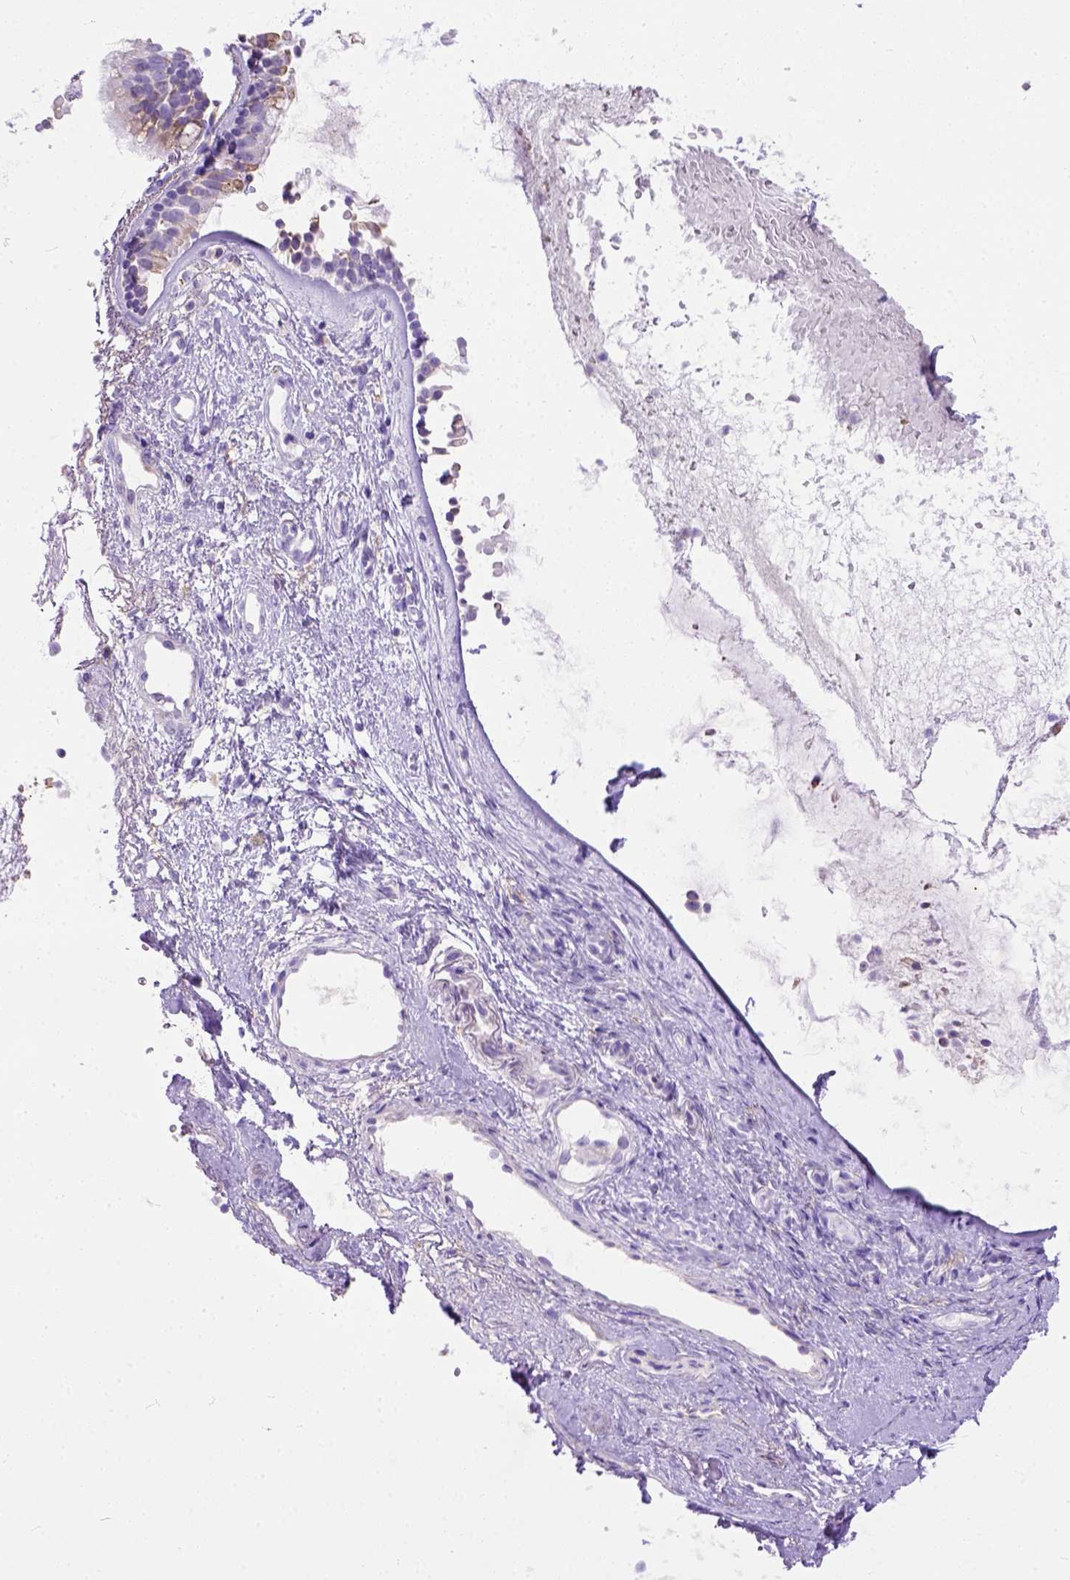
{"staining": {"intensity": "weak", "quantity": "25%-75%", "location": "cytoplasmic/membranous"}, "tissue": "nasopharynx", "cell_type": "Respiratory epithelial cells", "image_type": "normal", "snomed": [{"axis": "morphology", "description": "Normal tissue, NOS"}, {"axis": "topography", "description": "Nasopharynx"}], "caption": "An IHC photomicrograph of benign tissue is shown. Protein staining in brown shows weak cytoplasmic/membranous positivity in nasopharynx within respiratory epithelial cells.", "gene": "PLK4", "patient": {"sex": "male", "age": 58}}